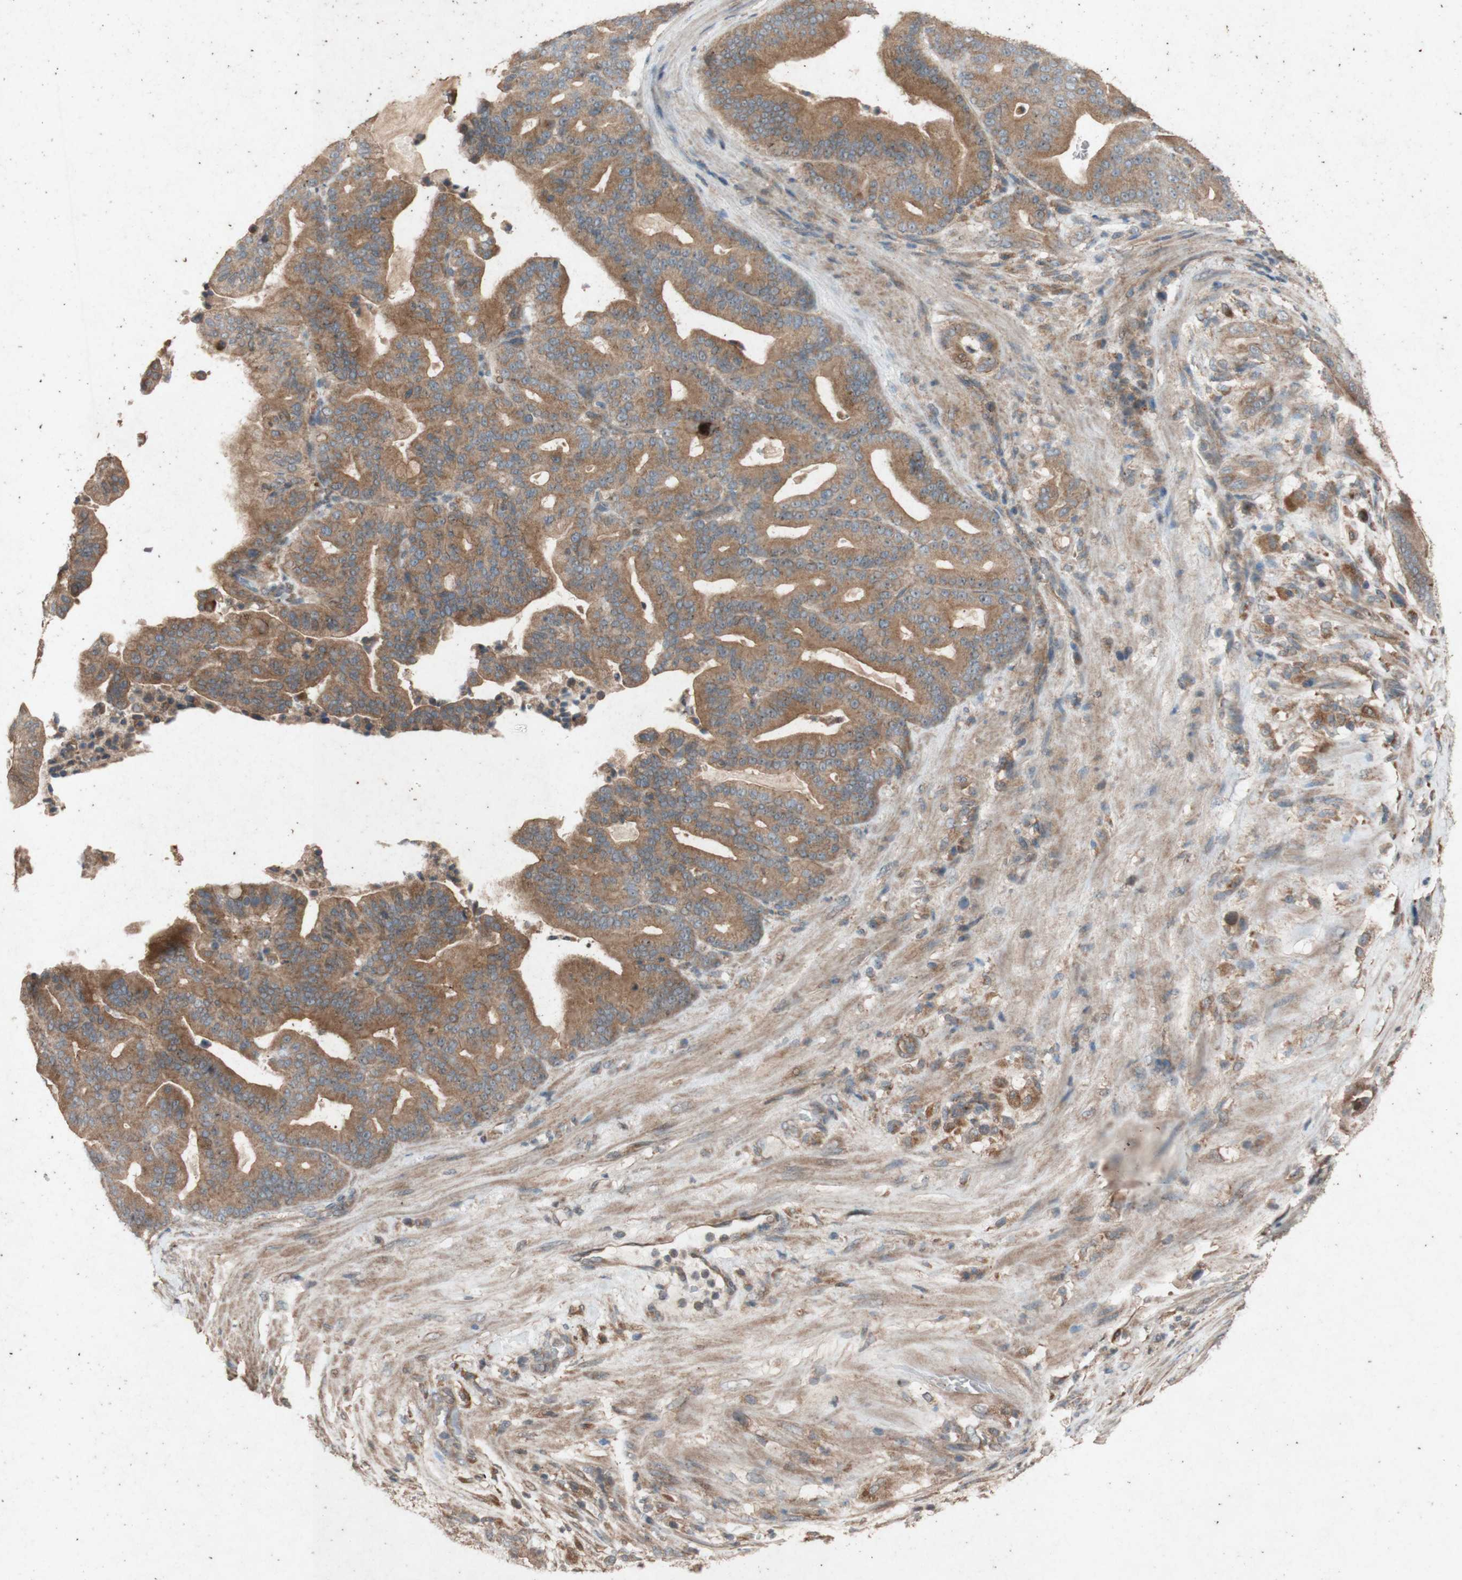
{"staining": {"intensity": "moderate", "quantity": ">75%", "location": "cytoplasmic/membranous"}, "tissue": "pancreatic cancer", "cell_type": "Tumor cells", "image_type": "cancer", "snomed": [{"axis": "morphology", "description": "Adenocarcinoma, NOS"}, {"axis": "topography", "description": "Pancreas"}], "caption": "Protein expression analysis of human pancreatic adenocarcinoma reveals moderate cytoplasmic/membranous positivity in approximately >75% of tumor cells.", "gene": "ATP6V1F", "patient": {"sex": "male", "age": 63}}